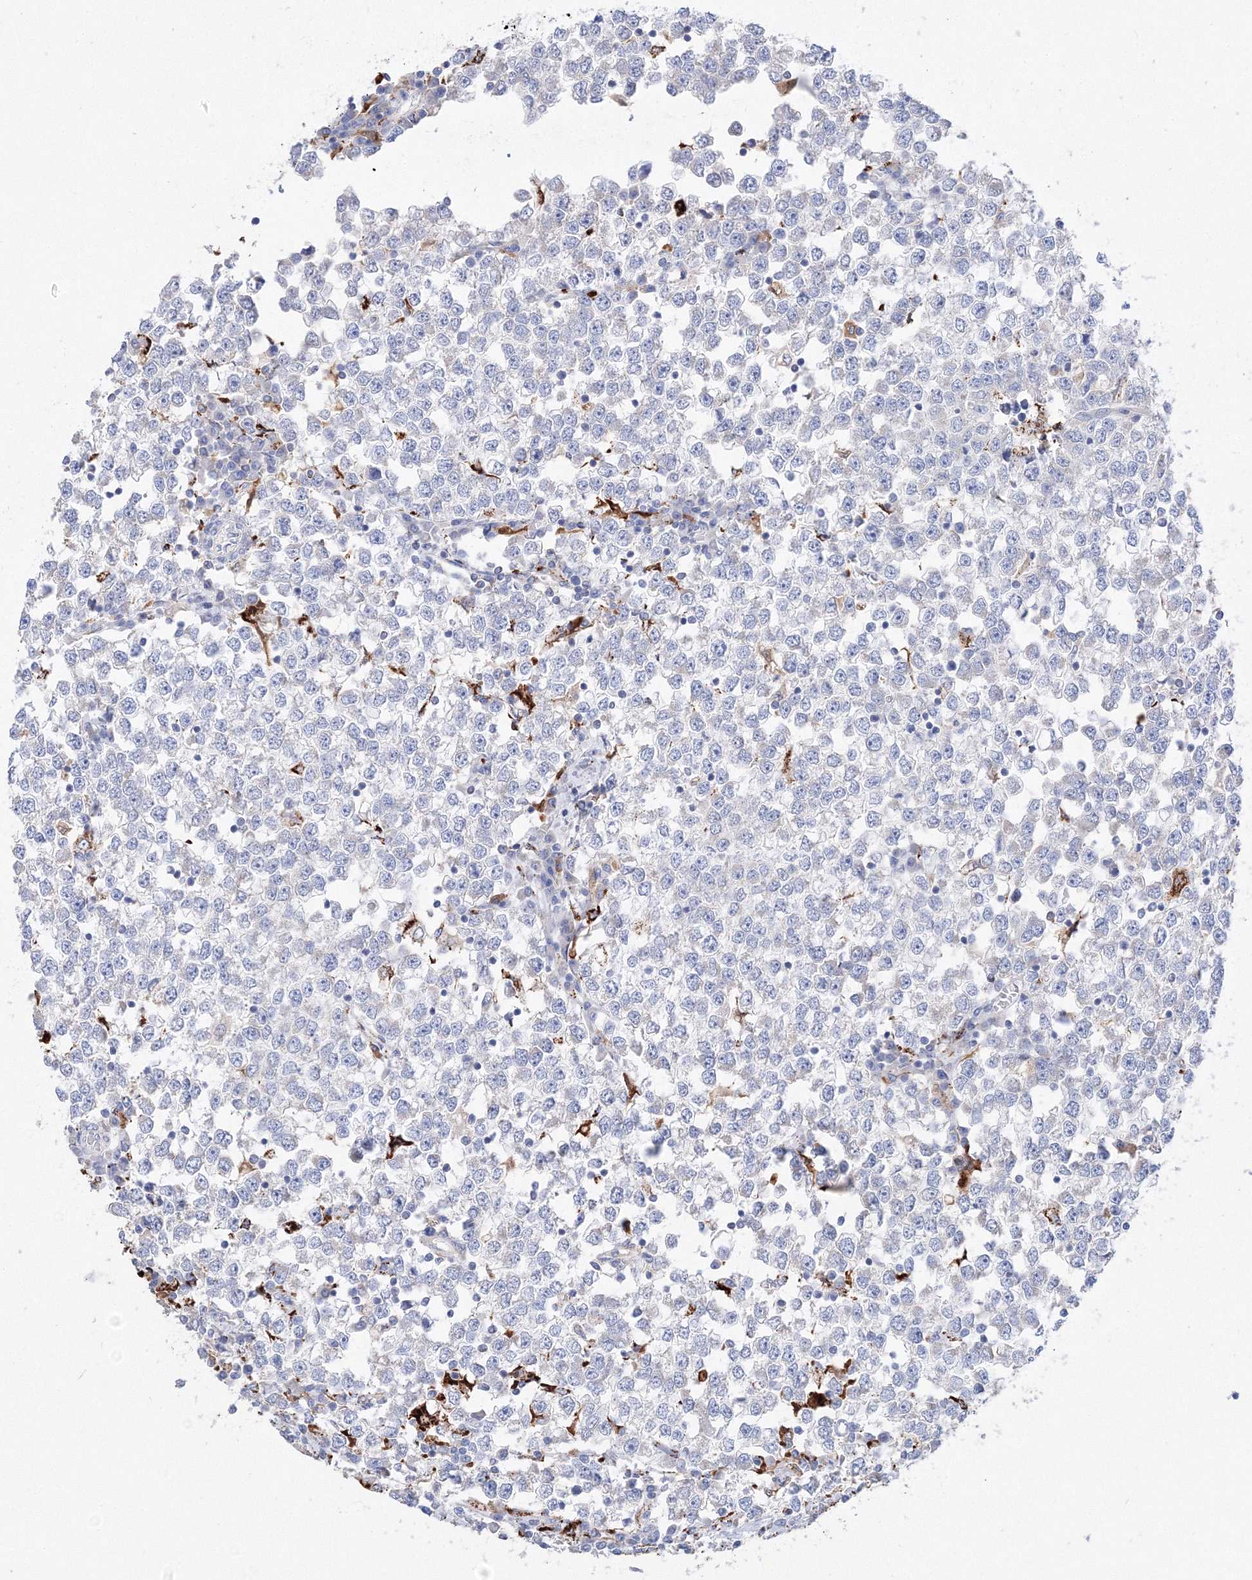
{"staining": {"intensity": "negative", "quantity": "none", "location": "none"}, "tissue": "testis cancer", "cell_type": "Tumor cells", "image_type": "cancer", "snomed": [{"axis": "morphology", "description": "Seminoma, NOS"}, {"axis": "topography", "description": "Testis"}], "caption": "Seminoma (testis) was stained to show a protein in brown. There is no significant expression in tumor cells.", "gene": "MERTK", "patient": {"sex": "male", "age": 65}}